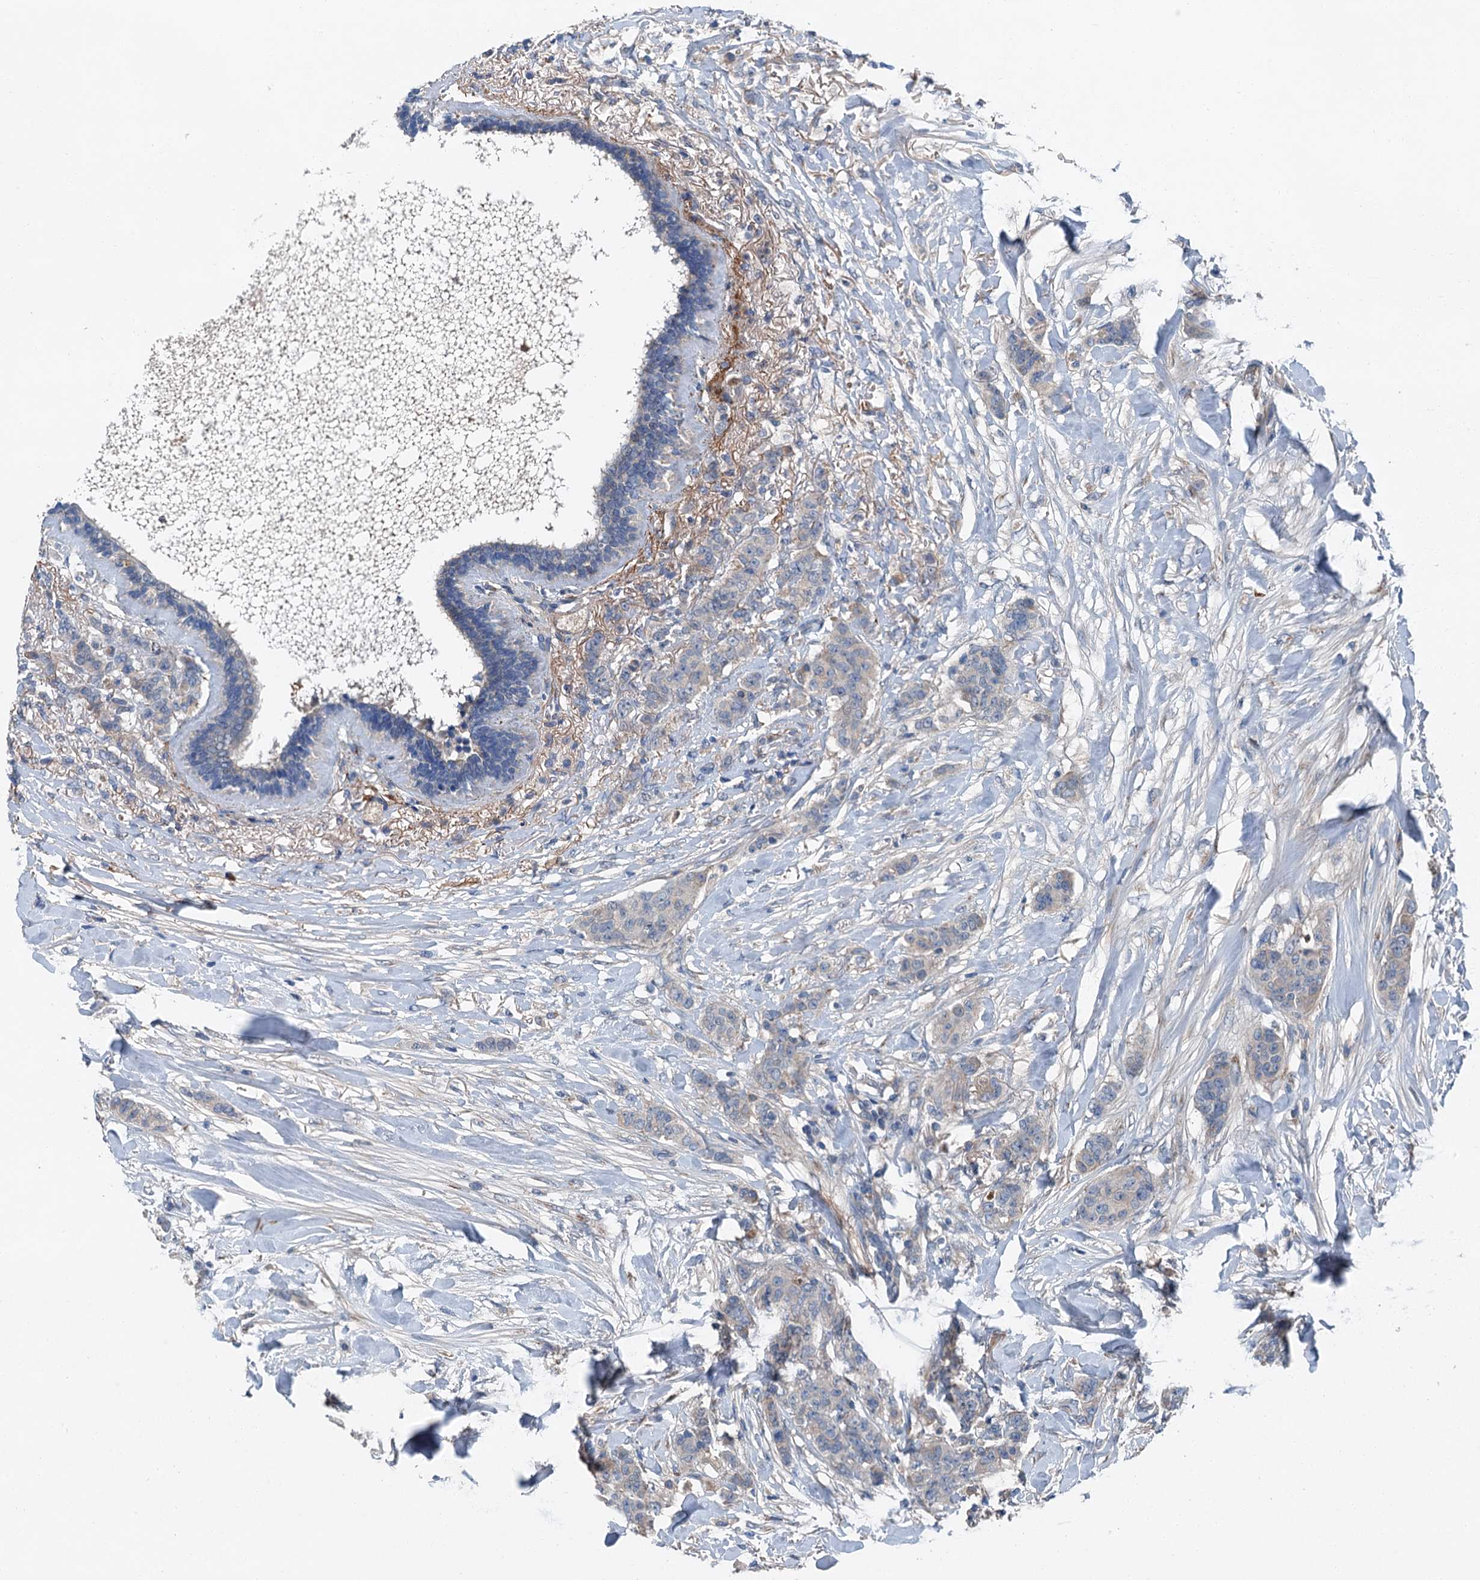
{"staining": {"intensity": "negative", "quantity": "none", "location": "none"}, "tissue": "breast cancer", "cell_type": "Tumor cells", "image_type": "cancer", "snomed": [{"axis": "morphology", "description": "Duct carcinoma"}, {"axis": "topography", "description": "Breast"}], "caption": "This is an immunohistochemistry micrograph of human infiltrating ductal carcinoma (breast). There is no positivity in tumor cells.", "gene": "SLC2A10", "patient": {"sex": "female", "age": 40}}